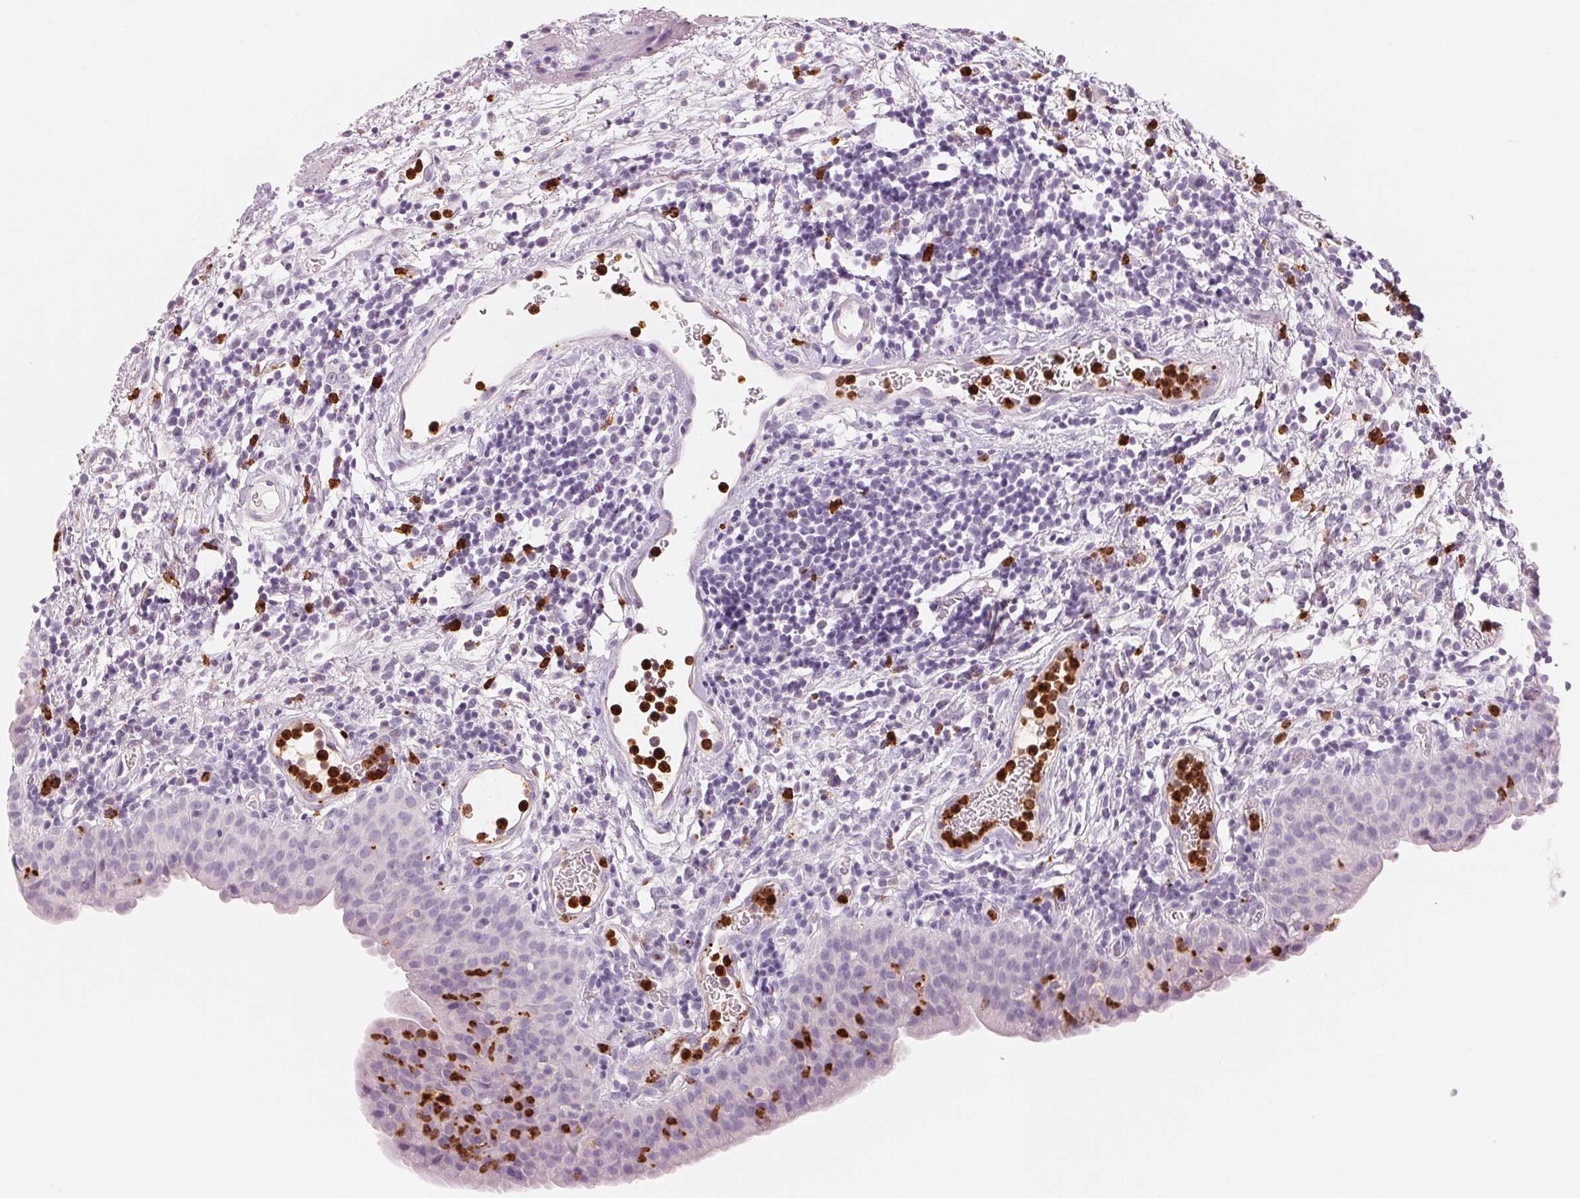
{"staining": {"intensity": "negative", "quantity": "none", "location": "none"}, "tissue": "urinary bladder", "cell_type": "Urothelial cells", "image_type": "normal", "snomed": [{"axis": "morphology", "description": "Normal tissue, NOS"}, {"axis": "morphology", "description": "Inflammation, NOS"}, {"axis": "topography", "description": "Urinary bladder"}], "caption": "Immunohistochemical staining of unremarkable human urinary bladder demonstrates no significant expression in urothelial cells. Nuclei are stained in blue.", "gene": "KLK7", "patient": {"sex": "male", "age": 57}}